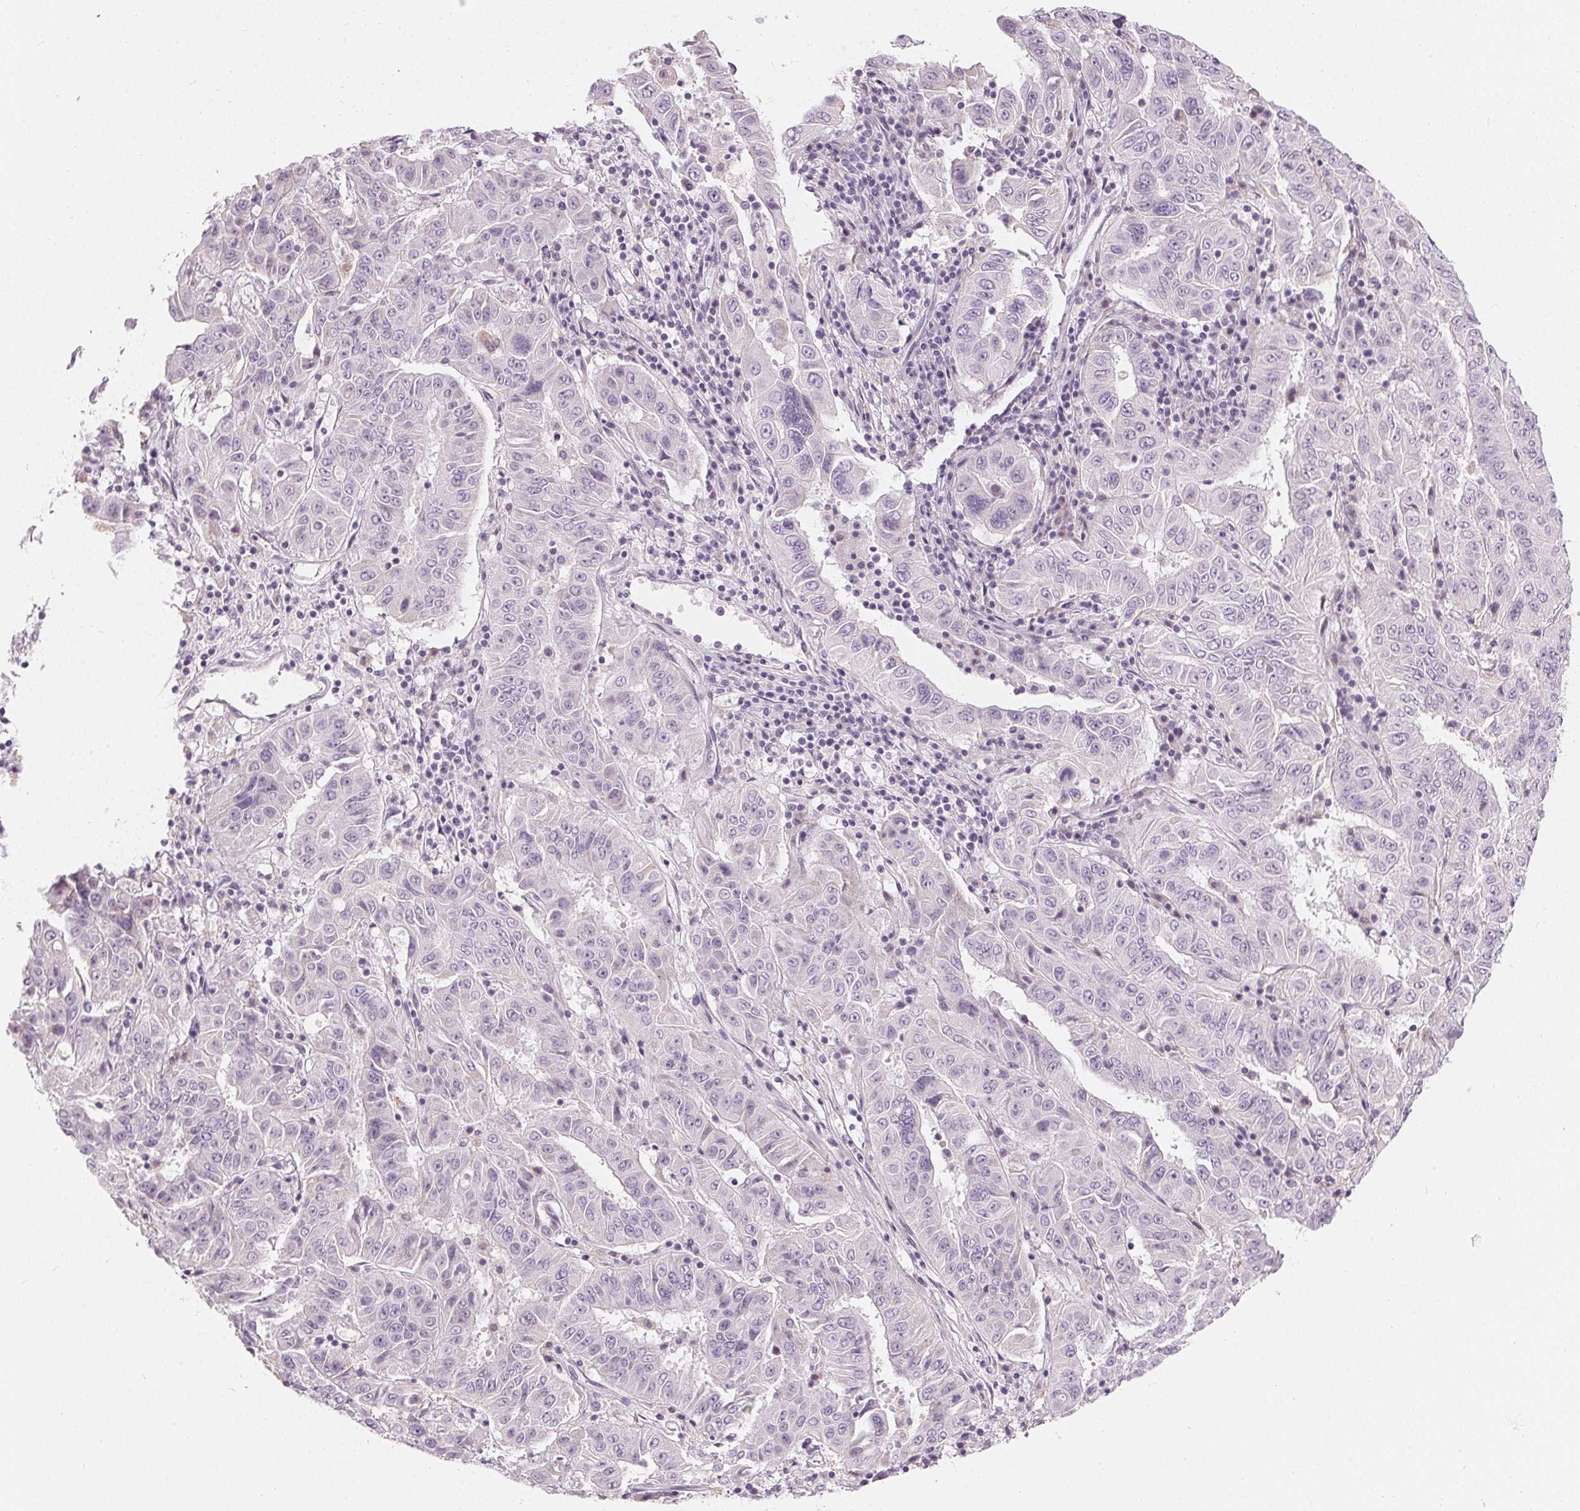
{"staining": {"intensity": "negative", "quantity": "none", "location": "none"}, "tissue": "pancreatic cancer", "cell_type": "Tumor cells", "image_type": "cancer", "snomed": [{"axis": "morphology", "description": "Adenocarcinoma, NOS"}, {"axis": "topography", "description": "Pancreas"}], "caption": "Protein analysis of adenocarcinoma (pancreatic) demonstrates no significant positivity in tumor cells.", "gene": "HOPX", "patient": {"sex": "male", "age": 63}}